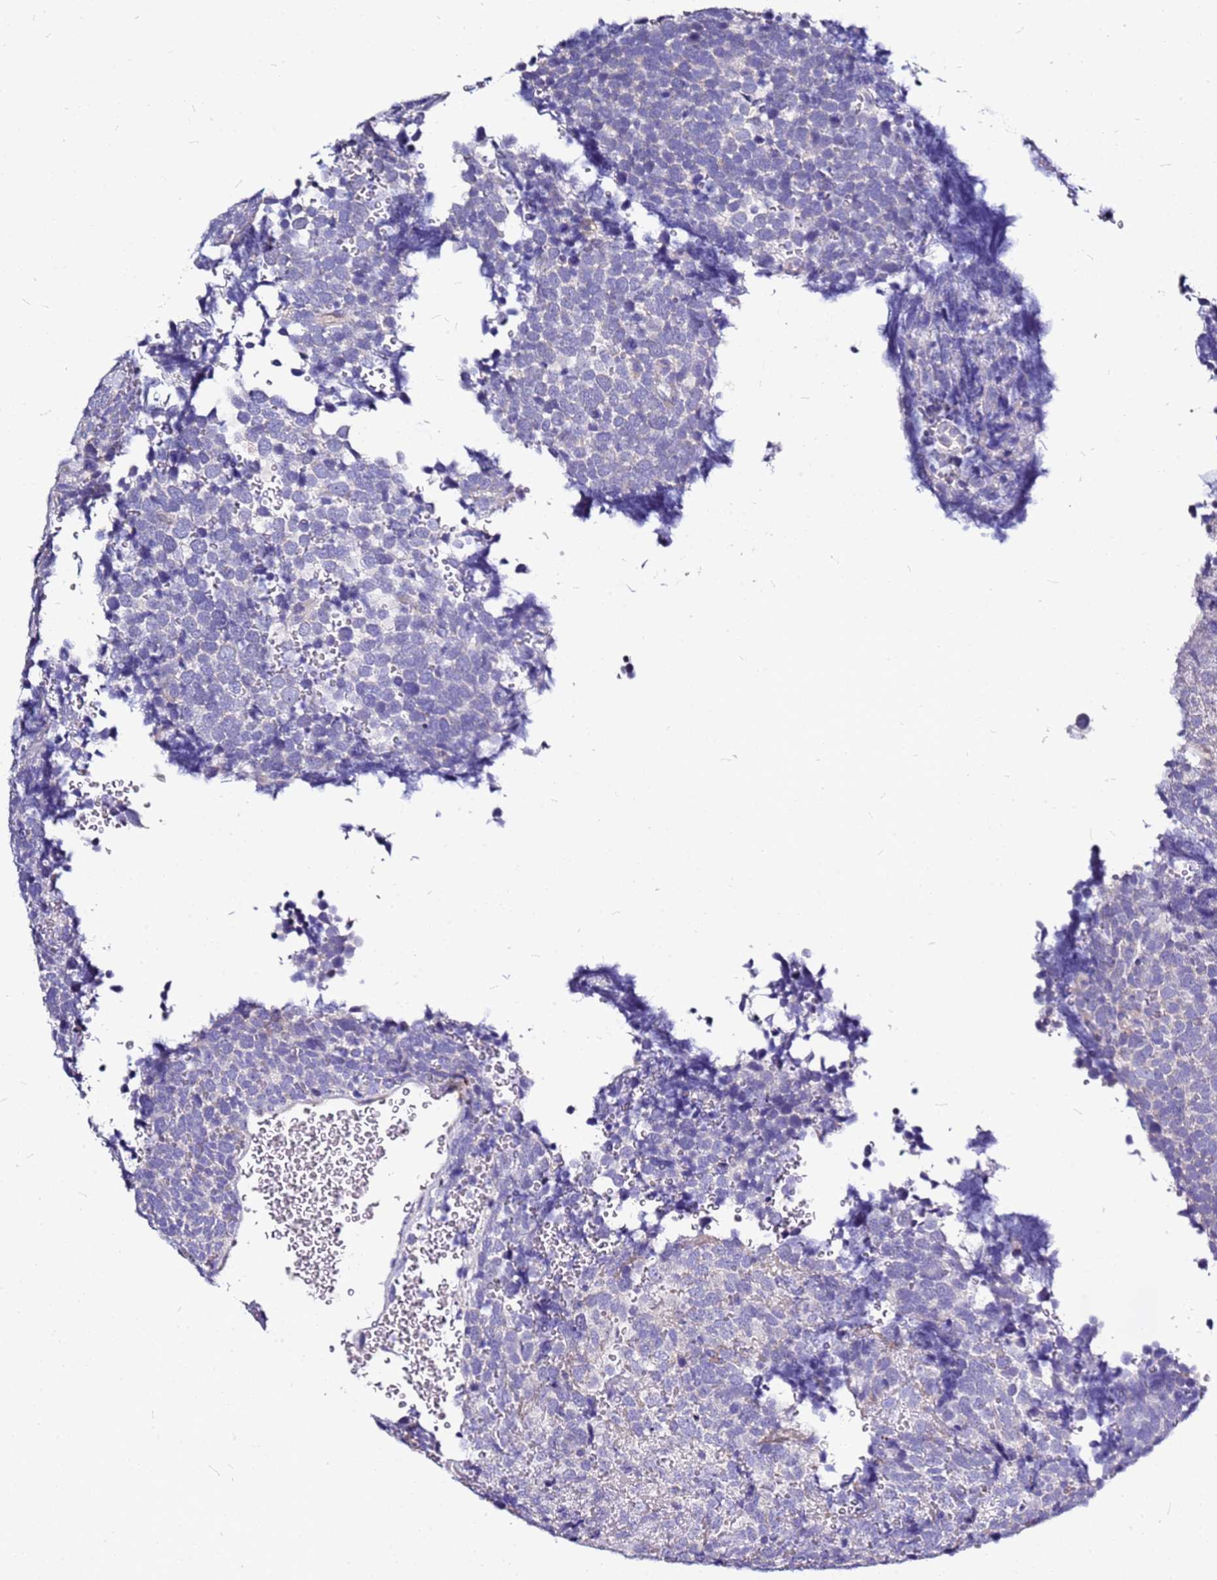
{"staining": {"intensity": "negative", "quantity": "none", "location": "none"}, "tissue": "urothelial cancer", "cell_type": "Tumor cells", "image_type": "cancer", "snomed": [{"axis": "morphology", "description": "Urothelial carcinoma, High grade"}, {"axis": "topography", "description": "Urinary bladder"}], "caption": "A high-resolution histopathology image shows immunohistochemistry (IHC) staining of urothelial carcinoma (high-grade), which demonstrates no significant positivity in tumor cells.", "gene": "CASD1", "patient": {"sex": "female", "age": 82}}